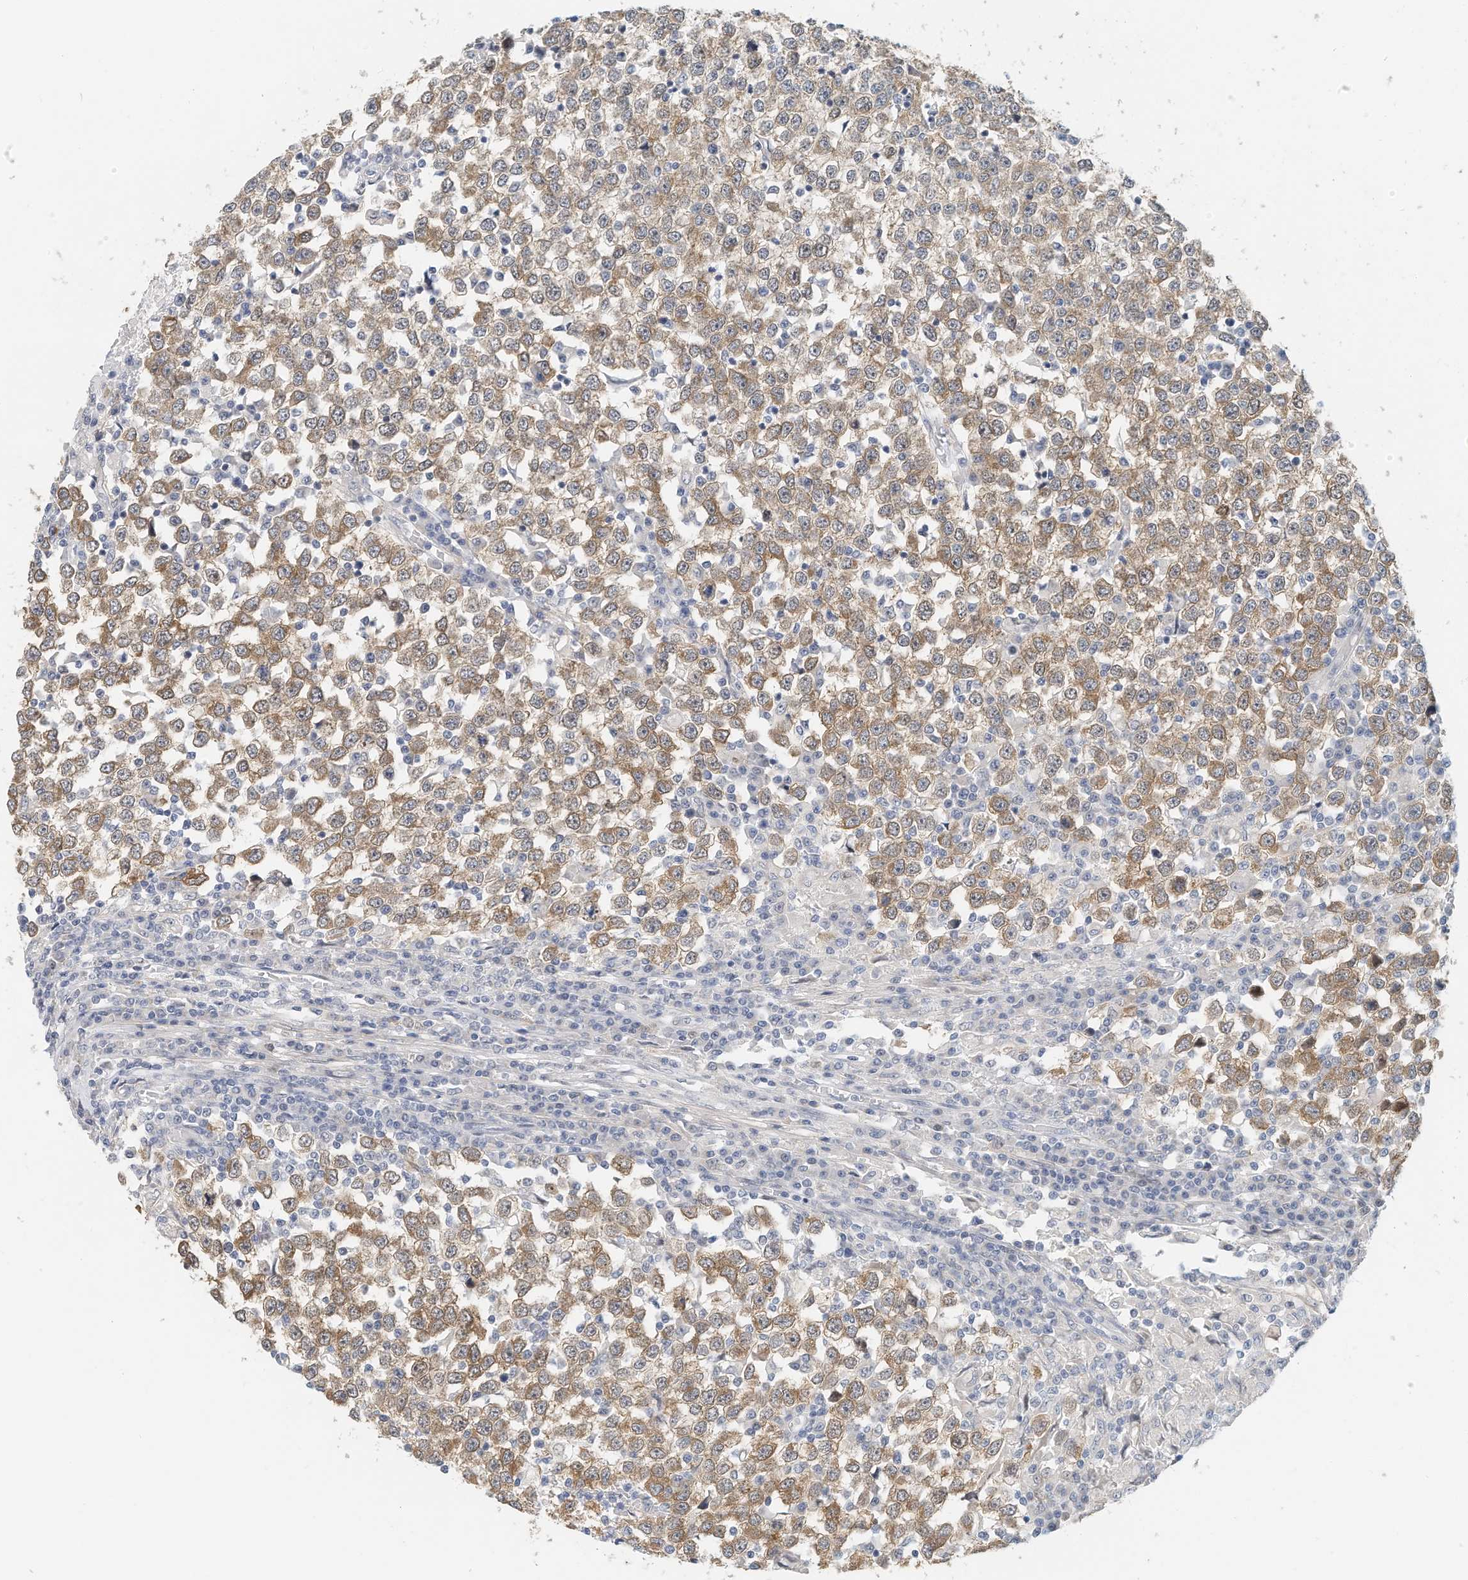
{"staining": {"intensity": "moderate", "quantity": ">75%", "location": "cytoplasmic/membranous"}, "tissue": "testis cancer", "cell_type": "Tumor cells", "image_type": "cancer", "snomed": [{"axis": "morphology", "description": "Seminoma, NOS"}, {"axis": "topography", "description": "Testis"}], "caption": "Tumor cells reveal medium levels of moderate cytoplasmic/membranous expression in approximately >75% of cells in testis cancer (seminoma).", "gene": "ARHGAP28", "patient": {"sex": "male", "age": 65}}